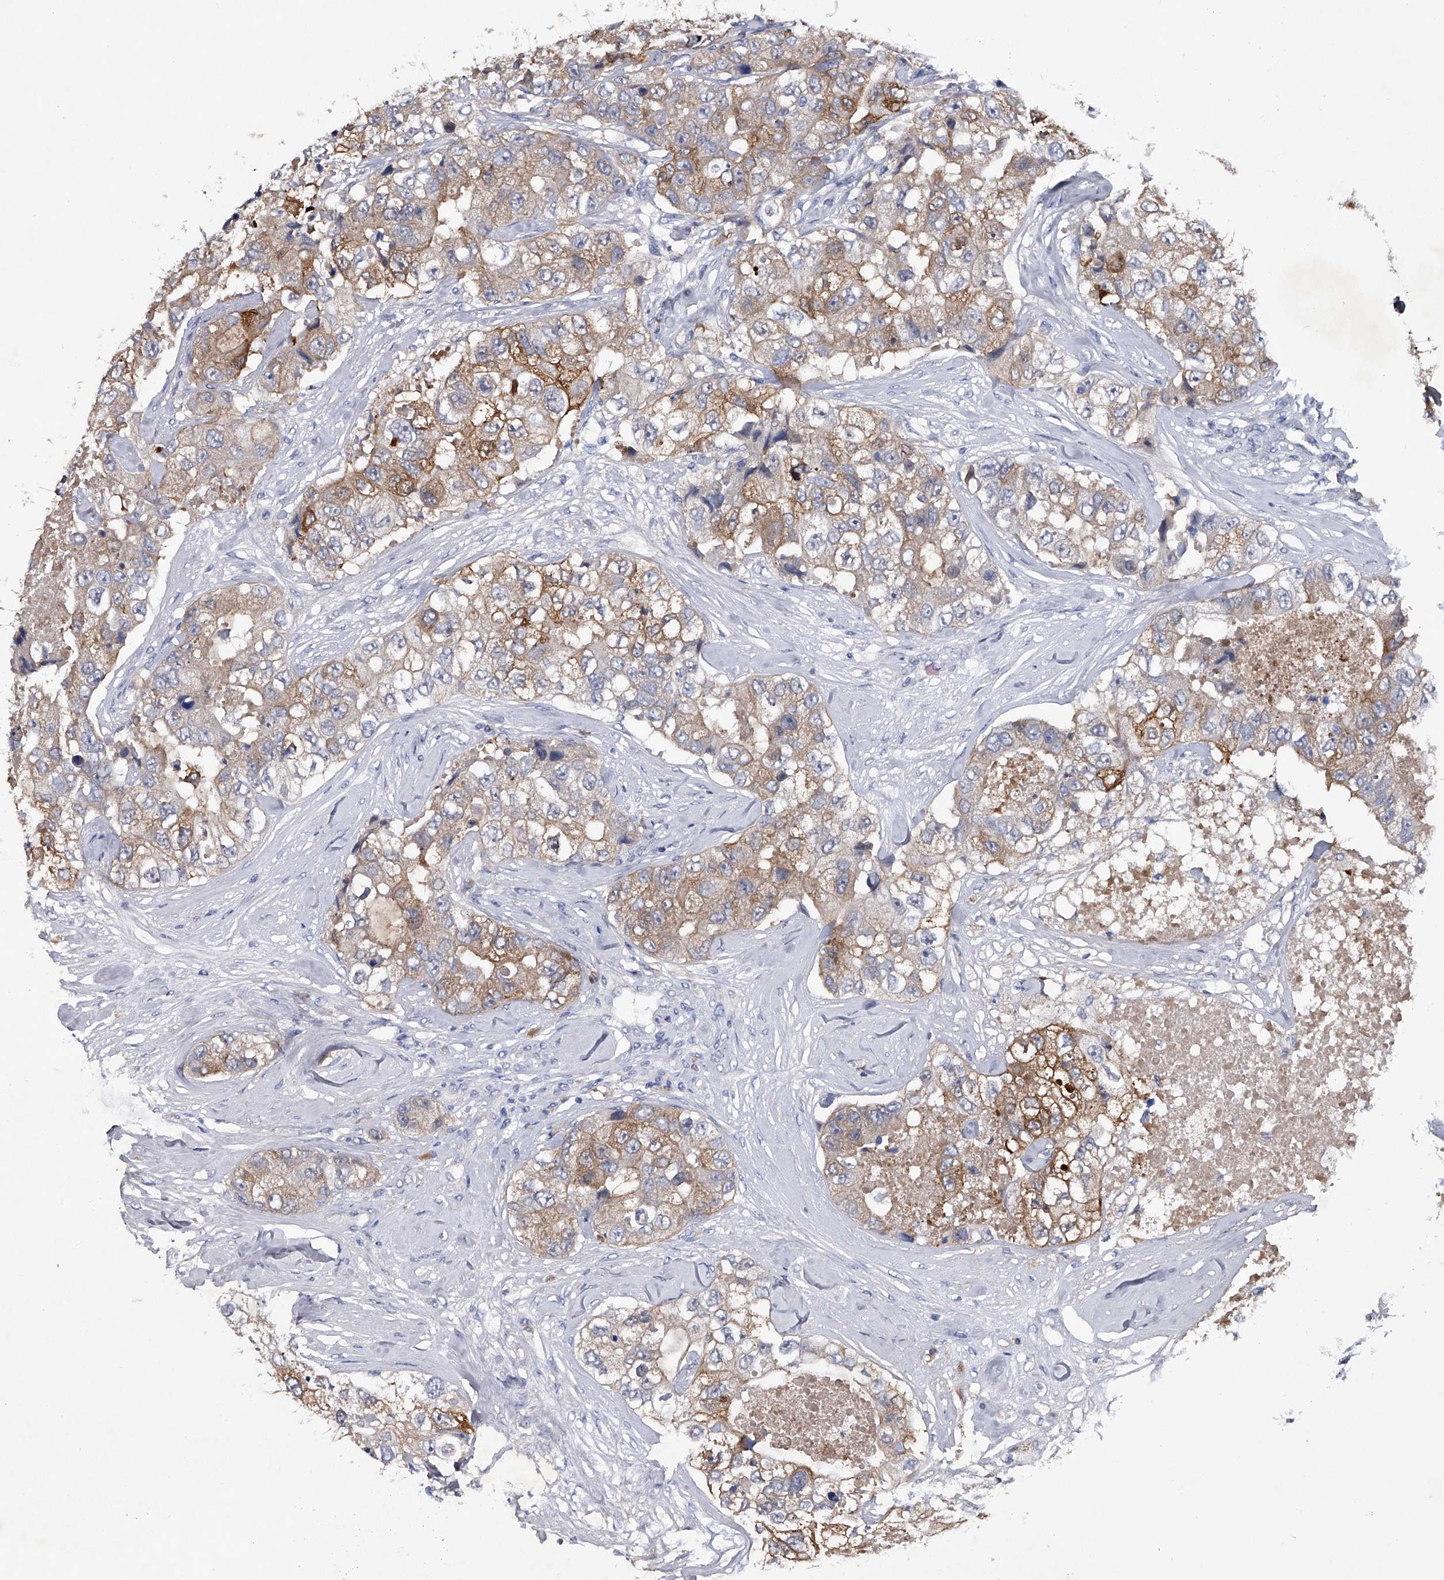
{"staining": {"intensity": "weak", "quantity": ">75%", "location": "cytoplasmic/membranous"}, "tissue": "breast cancer", "cell_type": "Tumor cells", "image_type": "cancer", "snomed": [{"axis": "morphology", "description": "Duct carcinoma"}, {"axis": "topography", "description": "Breast"}], "caption": "Breast intraductal carcinoma stained with DAB immunohistochemistry shows low levels of weak cytoplasmic/membranous staining in about >75% of tumor cells.", "gene": "ASNS", "patient": {"sex": "female", "age": 62}}